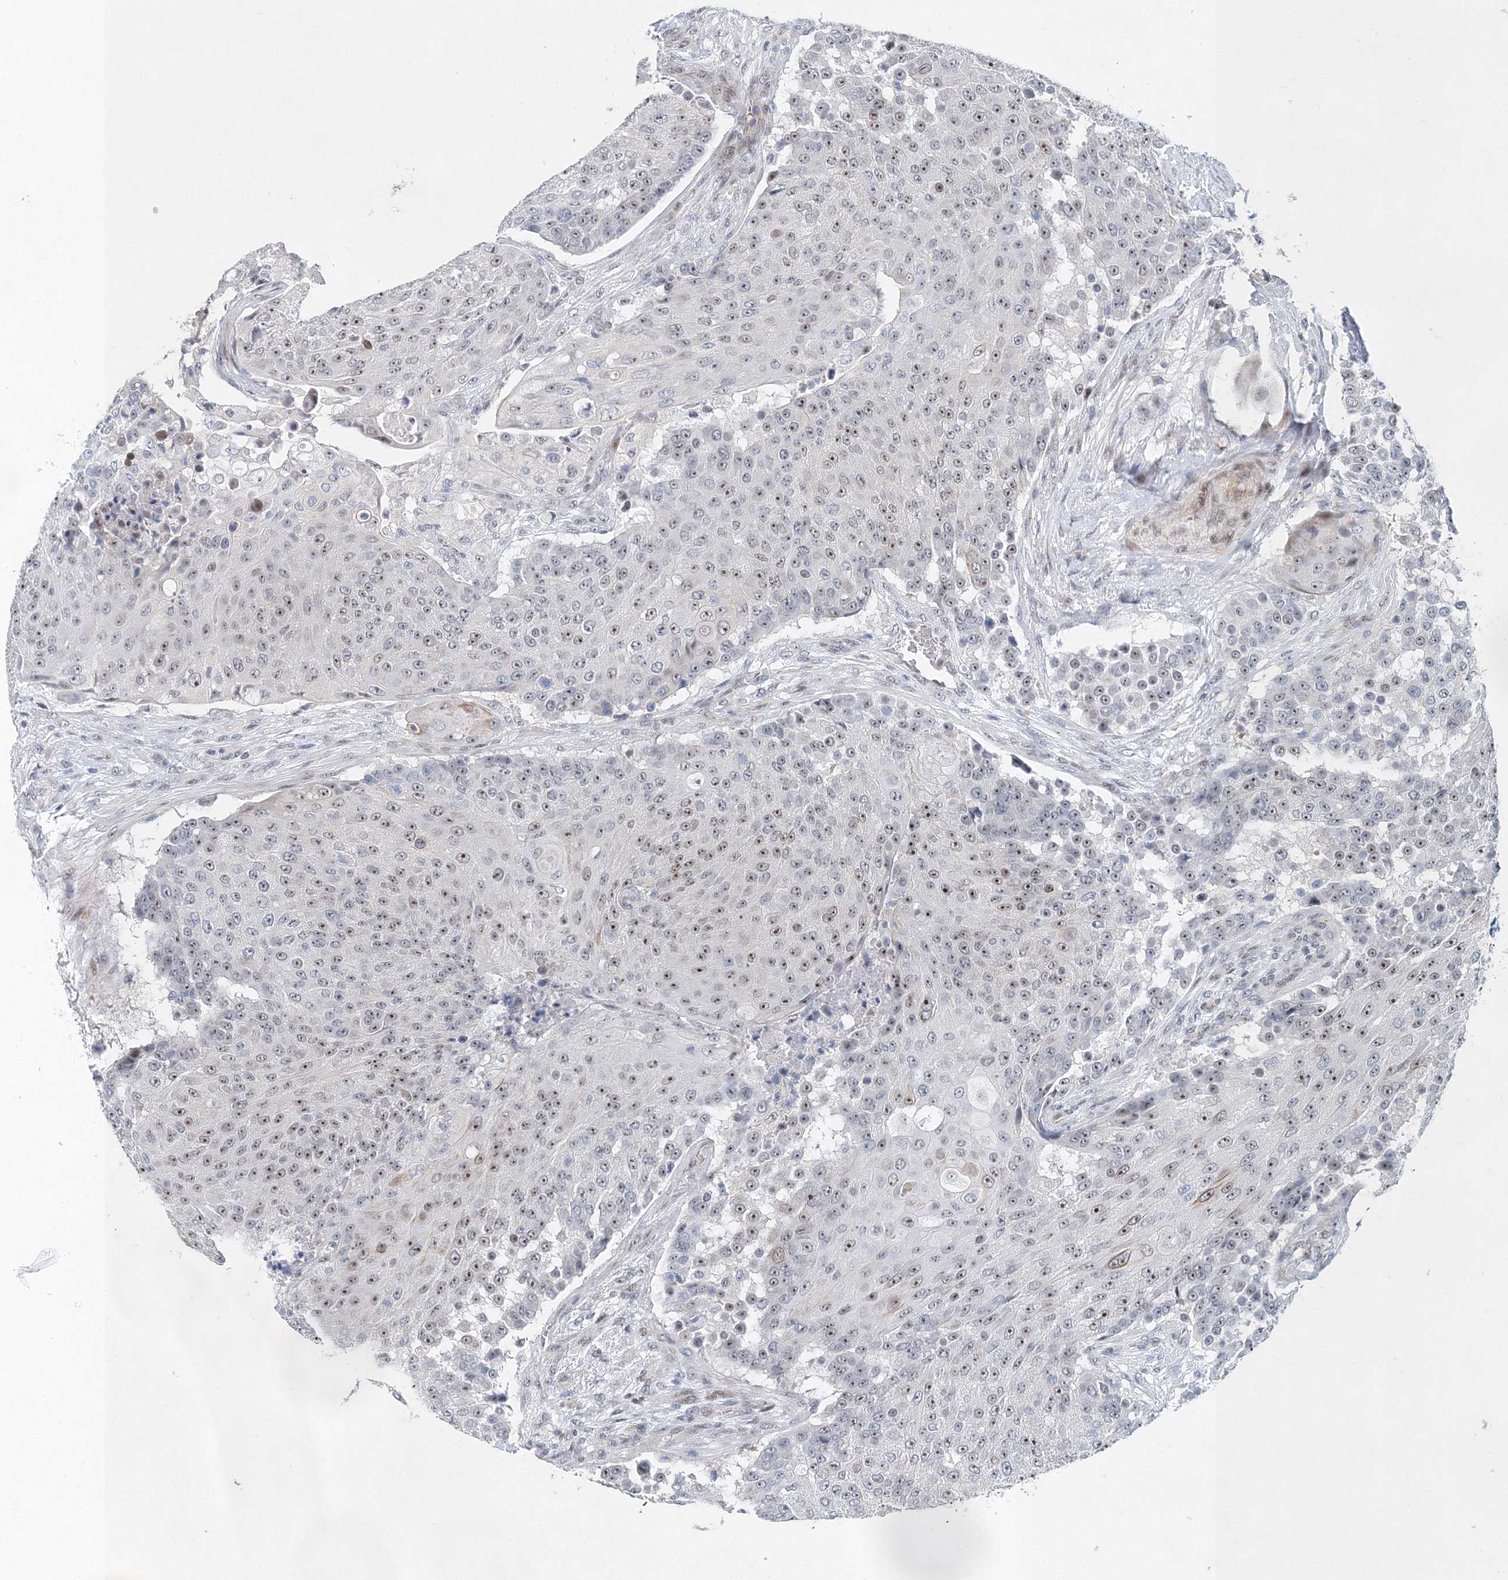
{"staining": {"intensity": "moderate", "quantity": "25%-75%", "location": "nuclear"}, "tissue": "urothelial cancer", "cell_type": "Tumor cells", "image_type": "cancer", "snomed": [{"axis": "morphology", "description": "Urothelial carcinoma, High grade"}, {"axis": "topography", "description": "Urinary bladder"}], "caption": "Protein expression analysis of high-grade urothelial carcinoma reveals moderate nuclear expression in approximately 25%-75% of tumor cells.", "gene": "UIMC1", "patient": {"sex": "female", "age": 63}}